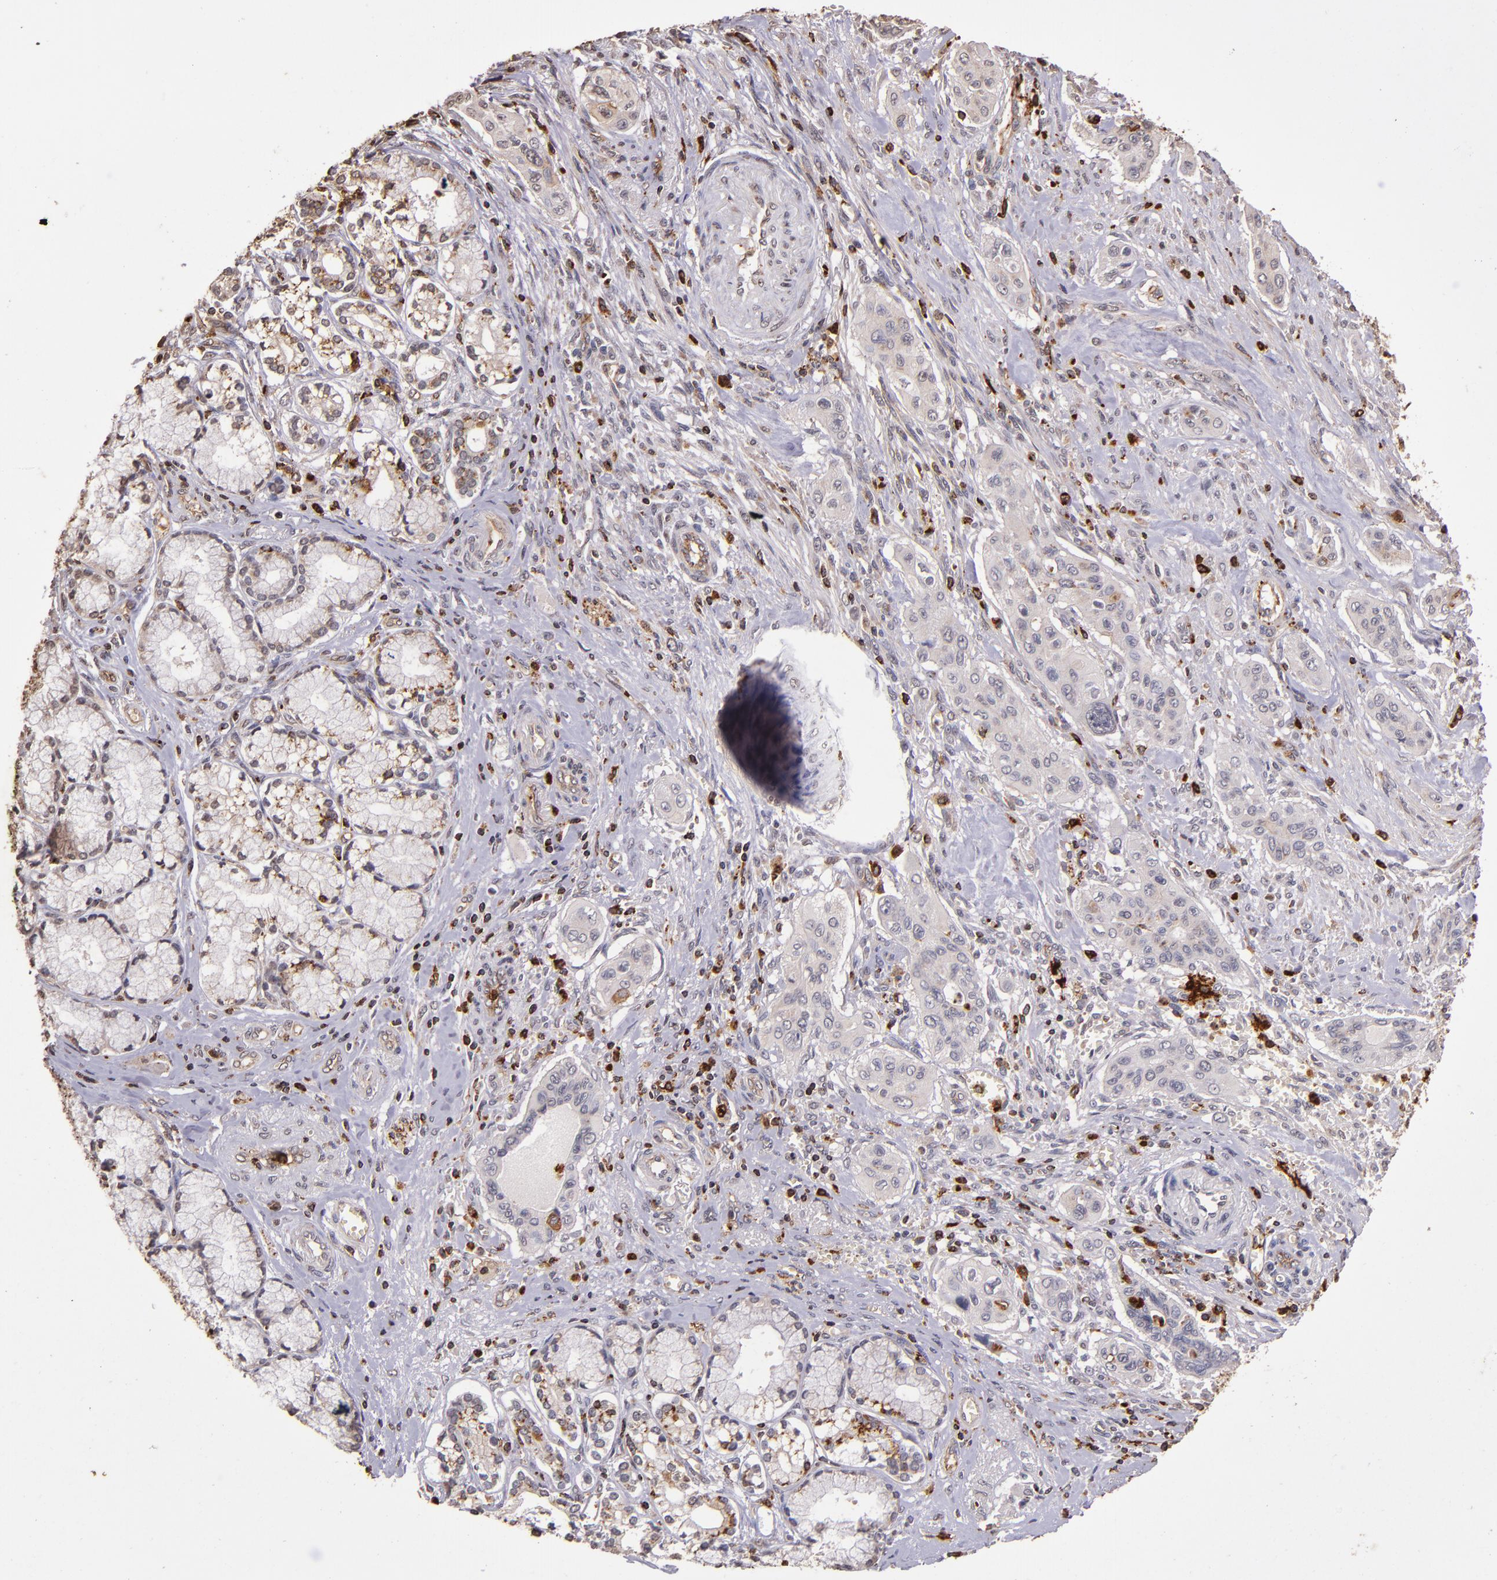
{"staining": {"intensity": "weak", "quantity": "<25%", "location": "cytoplasmic/membranous"}, "tissue": "pancreatic cancer", "cell_type": "Tumor cells", "image_type": "cancer", "snomed": [{"axis": "morphology", "description": "Adenocarcinoma, NOS"}, {"axis": "topography", "description": "Pancreas"}], "caption": "A micrograph of human pancreatic adenocarcinoma is negative for staining in tumor cells.", "gene": "SLC2A3", "patient": {"sex": "male", "age": 77}}